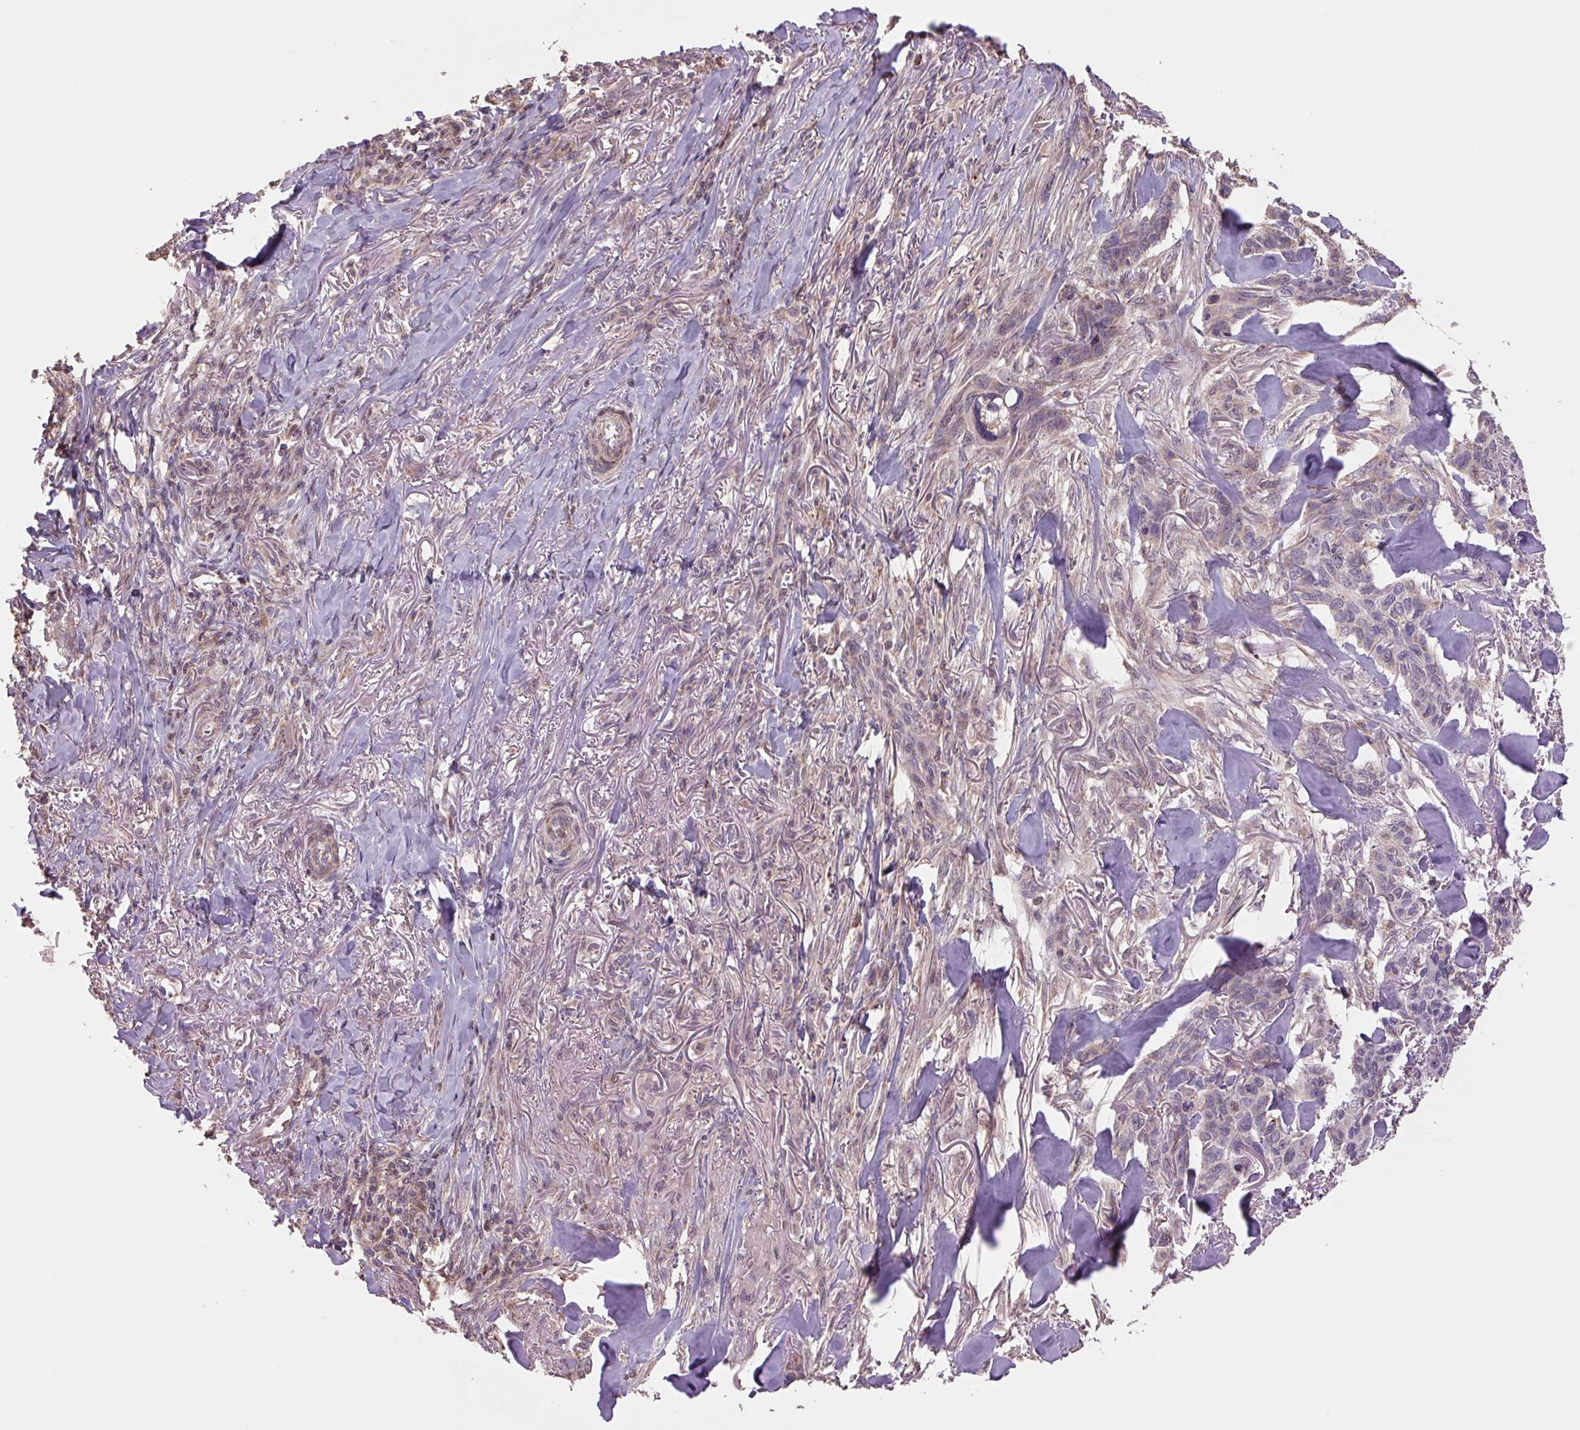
{"staining": {"intensity": "negative", "quantity": "none", "location": "none"}, "tissue": "skin cancer", "cell_type": "Tumor cells", "image_type": "cancer", "snomed": [{"axis": "morphology", "description": "Basal cell carcinoma"}, {"axis": "topography", "description": "Skin"}], "caption": "Tumor cells are negative for protein expression in human skin basal cell carcinoma.", "gene": "TMEM160", "patient": {"sex": "male", "age": 86}}